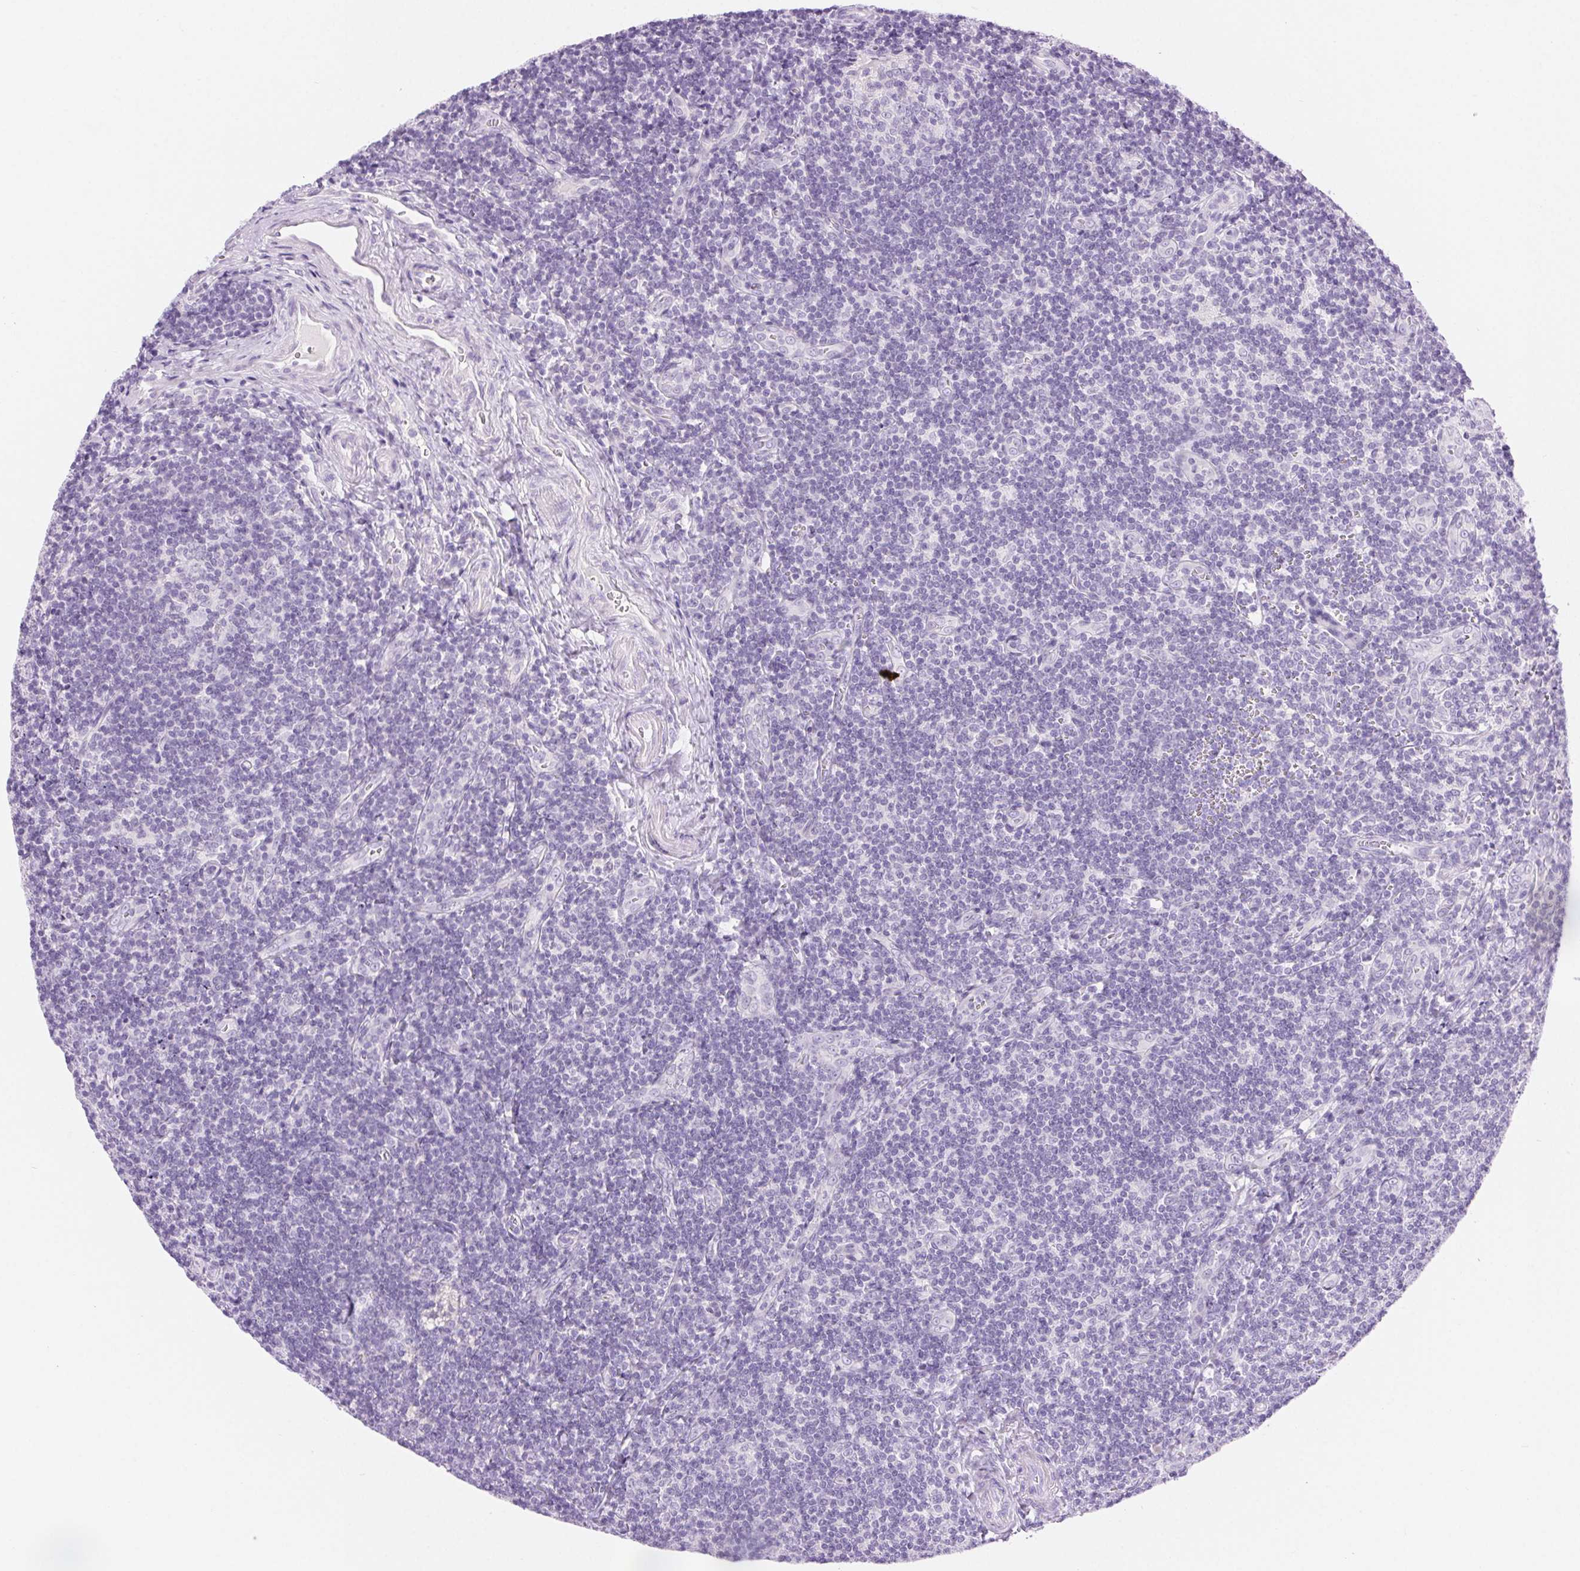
{"staining": {"intensity": "negative", "quantity": "none", "location": "none"}, "tissue": "tonsil", "cell_type": "Germinal center cells", "image_type": "normal", "snomed": [{"axis": "morphology", "description": "Normal tissue, NOS"}, {"axis": "morphology", "description": "Inflammation, NOS"}, {"axis": "topography", "description": "Tonsil"}], "caption": "DAB immunohistochemical staining of unremarkable human tonsil displays no significant positivity in germinal center cells.", "gene": "CLDN16", "patient": {"sex": "female", "age": 31}}